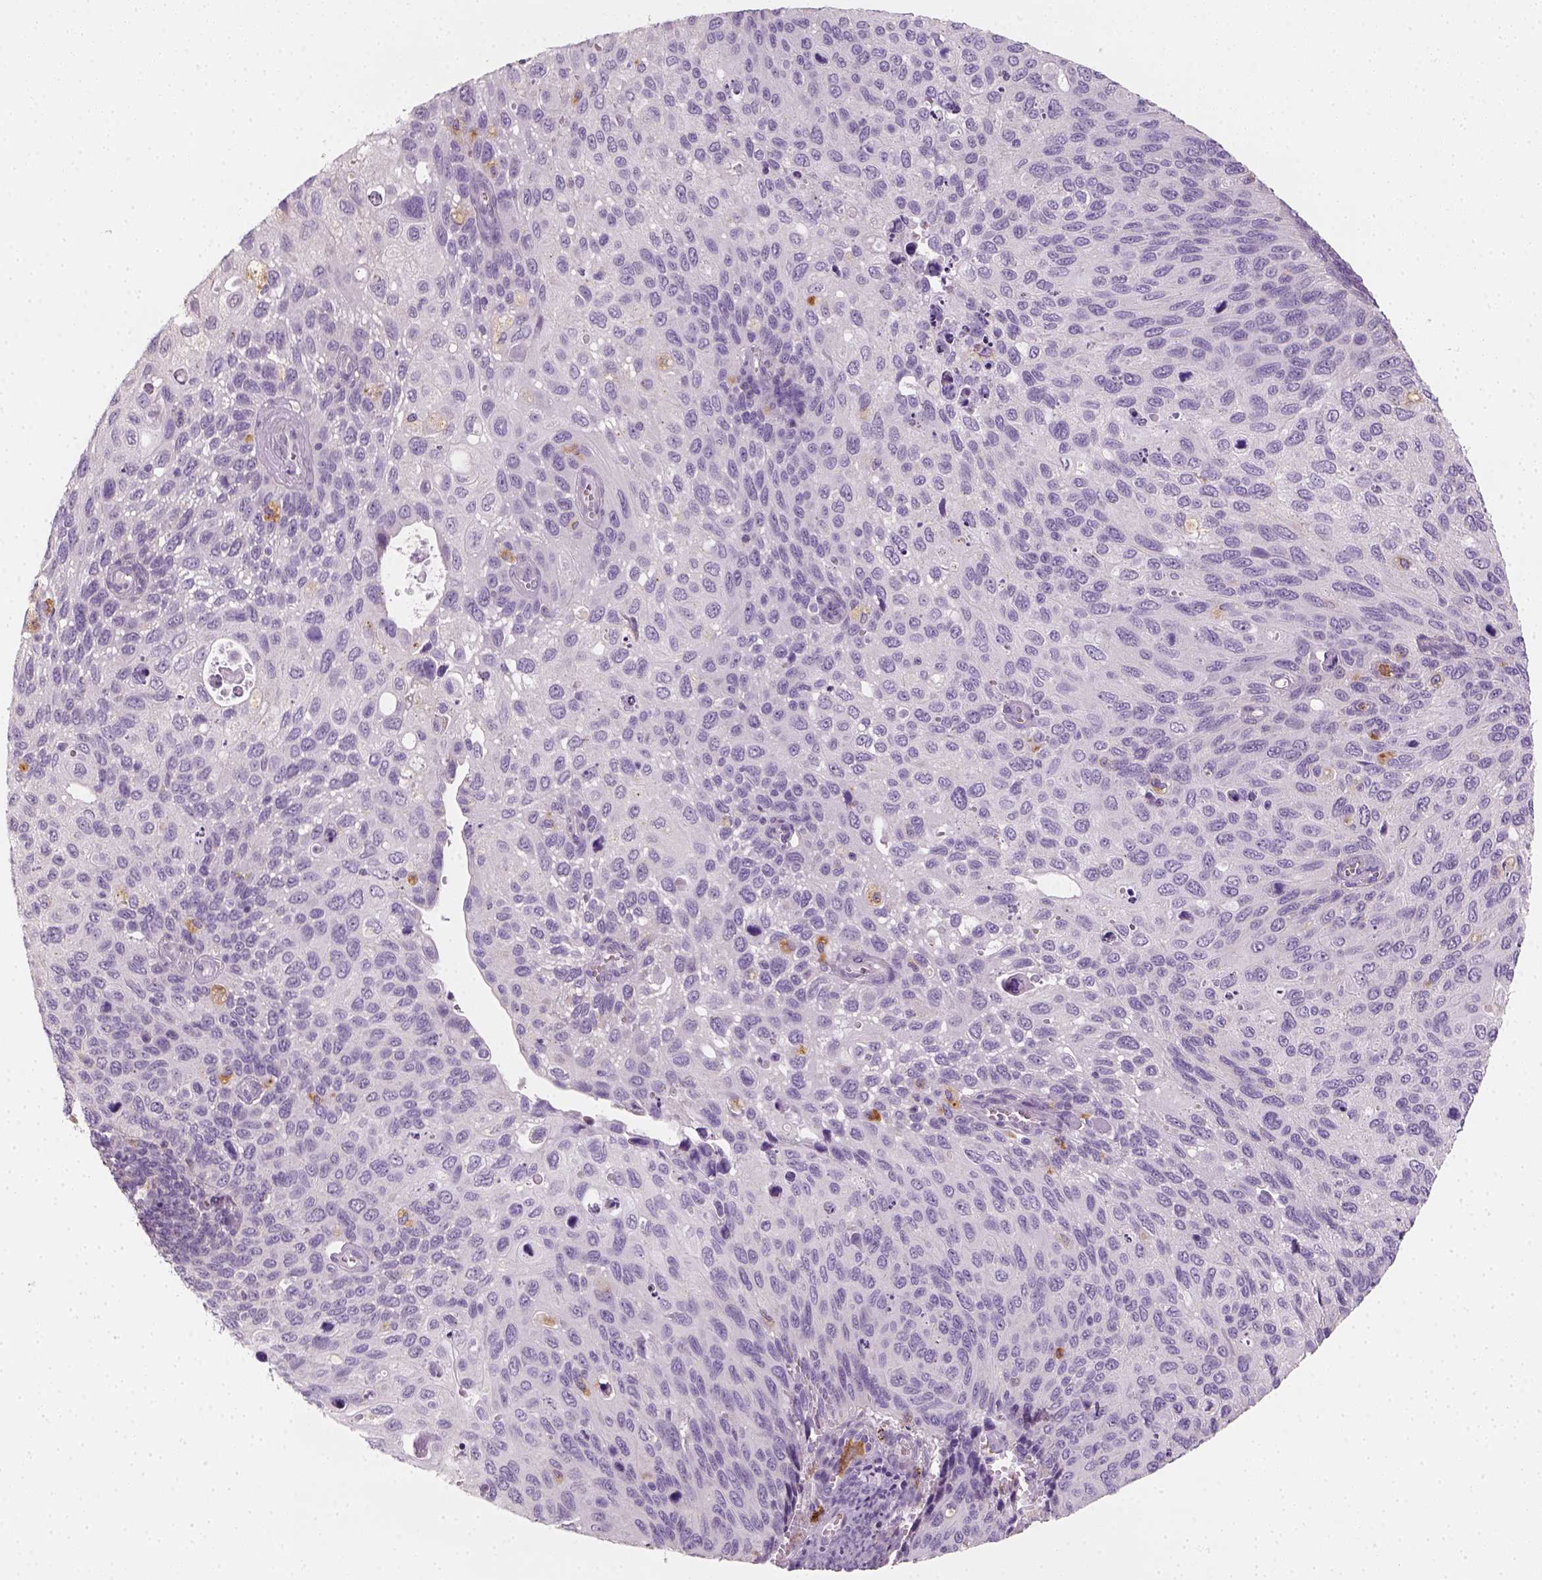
{"staining": {"intensity": "negative", "quantity": "none", "location": "none"}, "tissue": "cervical cancer", "cell_type": "Tumor cells", "image_type": "cancer", "snomed": [{"axis": "morphology", "description": "Squamous cell carcinoma, NOS"}, {"axis": "topography", "description": "Cervix"}], "caption": "Tumor cells are negative for brown protein staining in squamous cell carcinoma (cervical).", "gene": "FAM163B", "patient": {"sex": "female", "age": 70}}